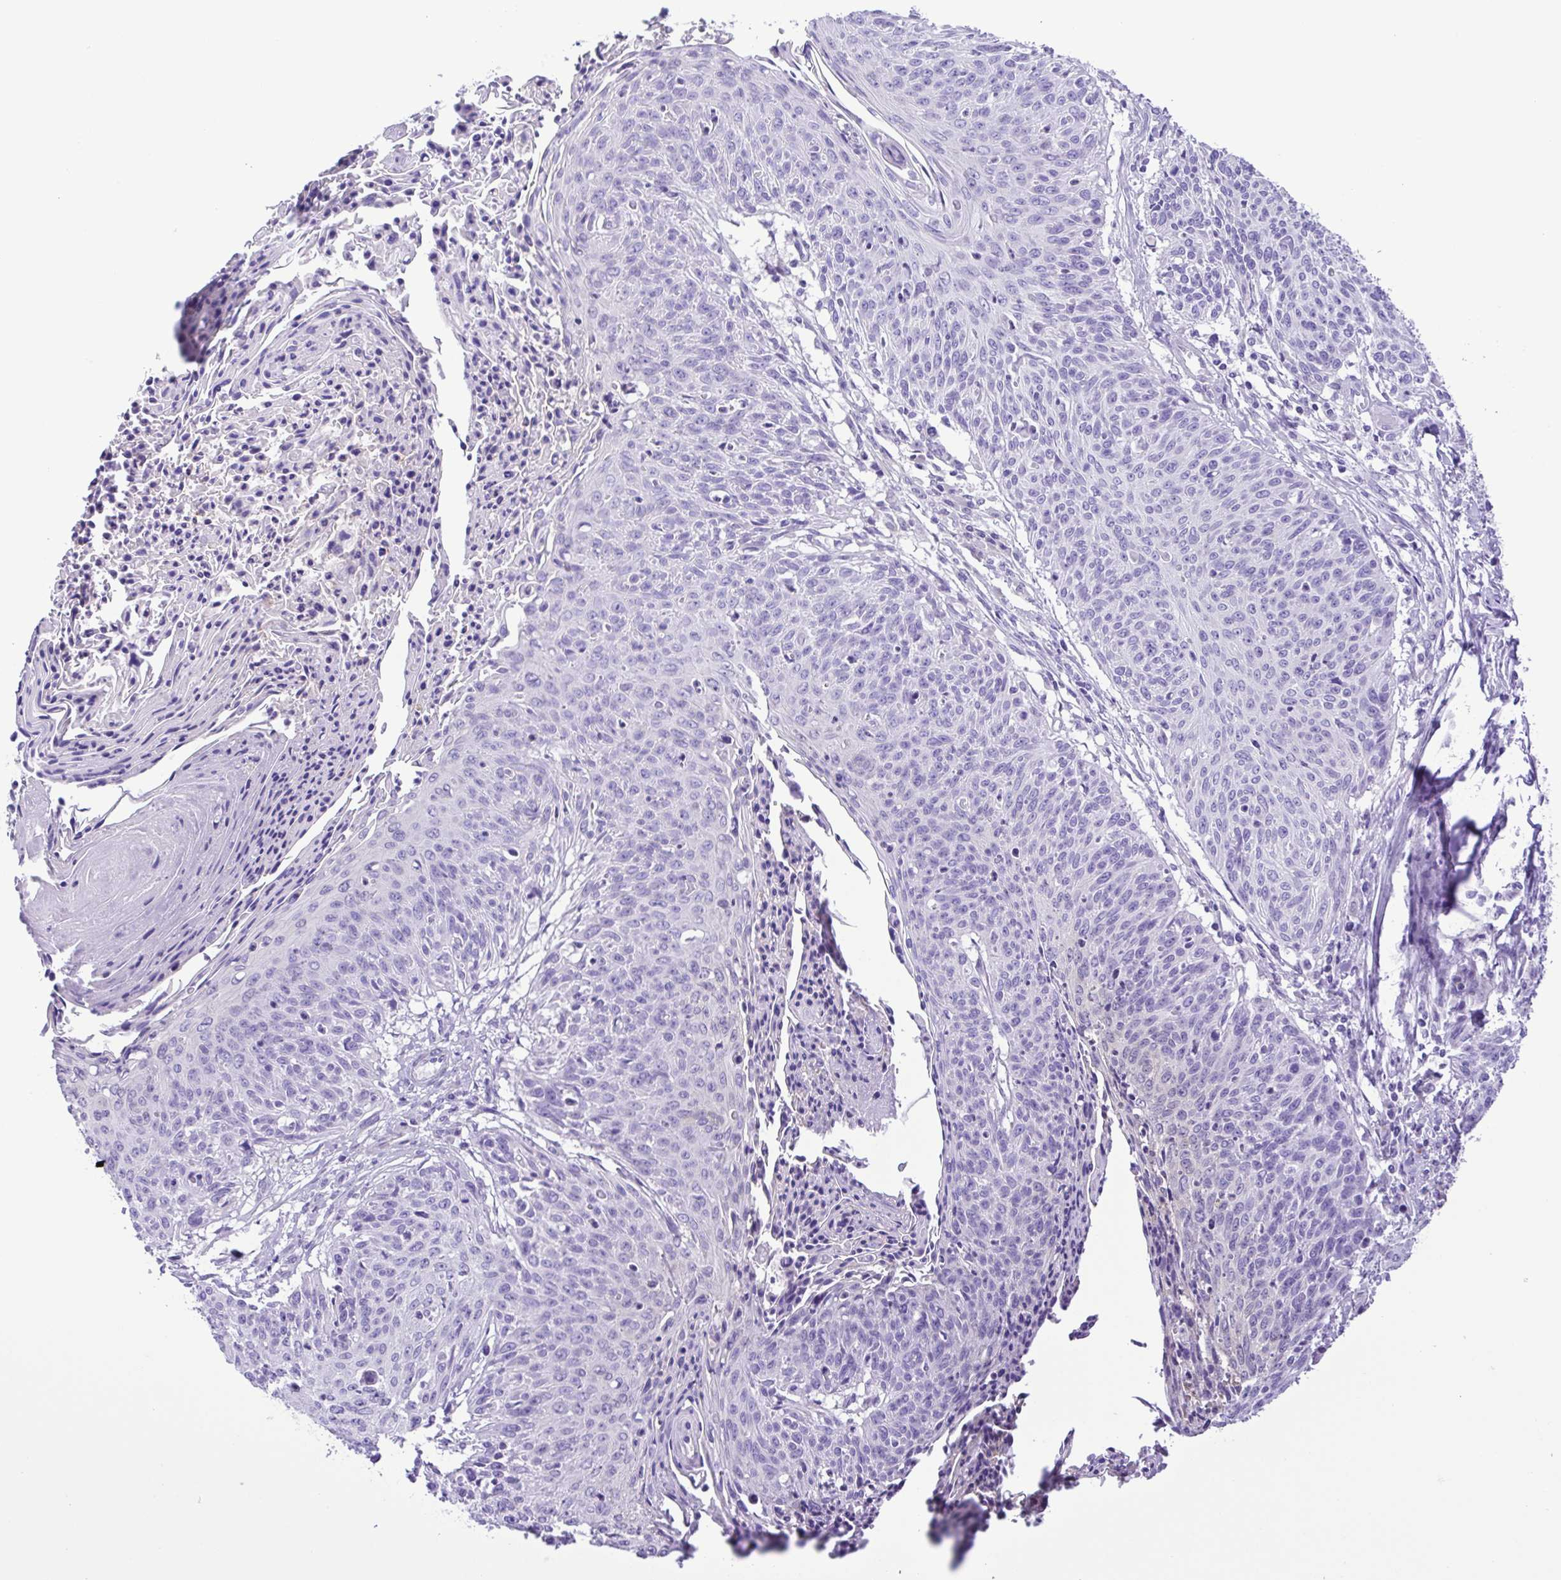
{"staining": {"intensity": "negative", "quantity": "none", "location": "none"}, "tissue": "cervical cancer", "cell_type": "Tumor cells", "image_type": "cancer", "snomed": [{"axis": "morphology", "description": "Squamous cell carcinoma, NOS"}, {"axis": "topography", "description": "Cervix"}], "caption": "A photomicrograph of cervical cancer stained for a protein shows no brown staining in tumor cells.", "gene": "SYT1", "patient": {"sex": "female", "age": 45}}